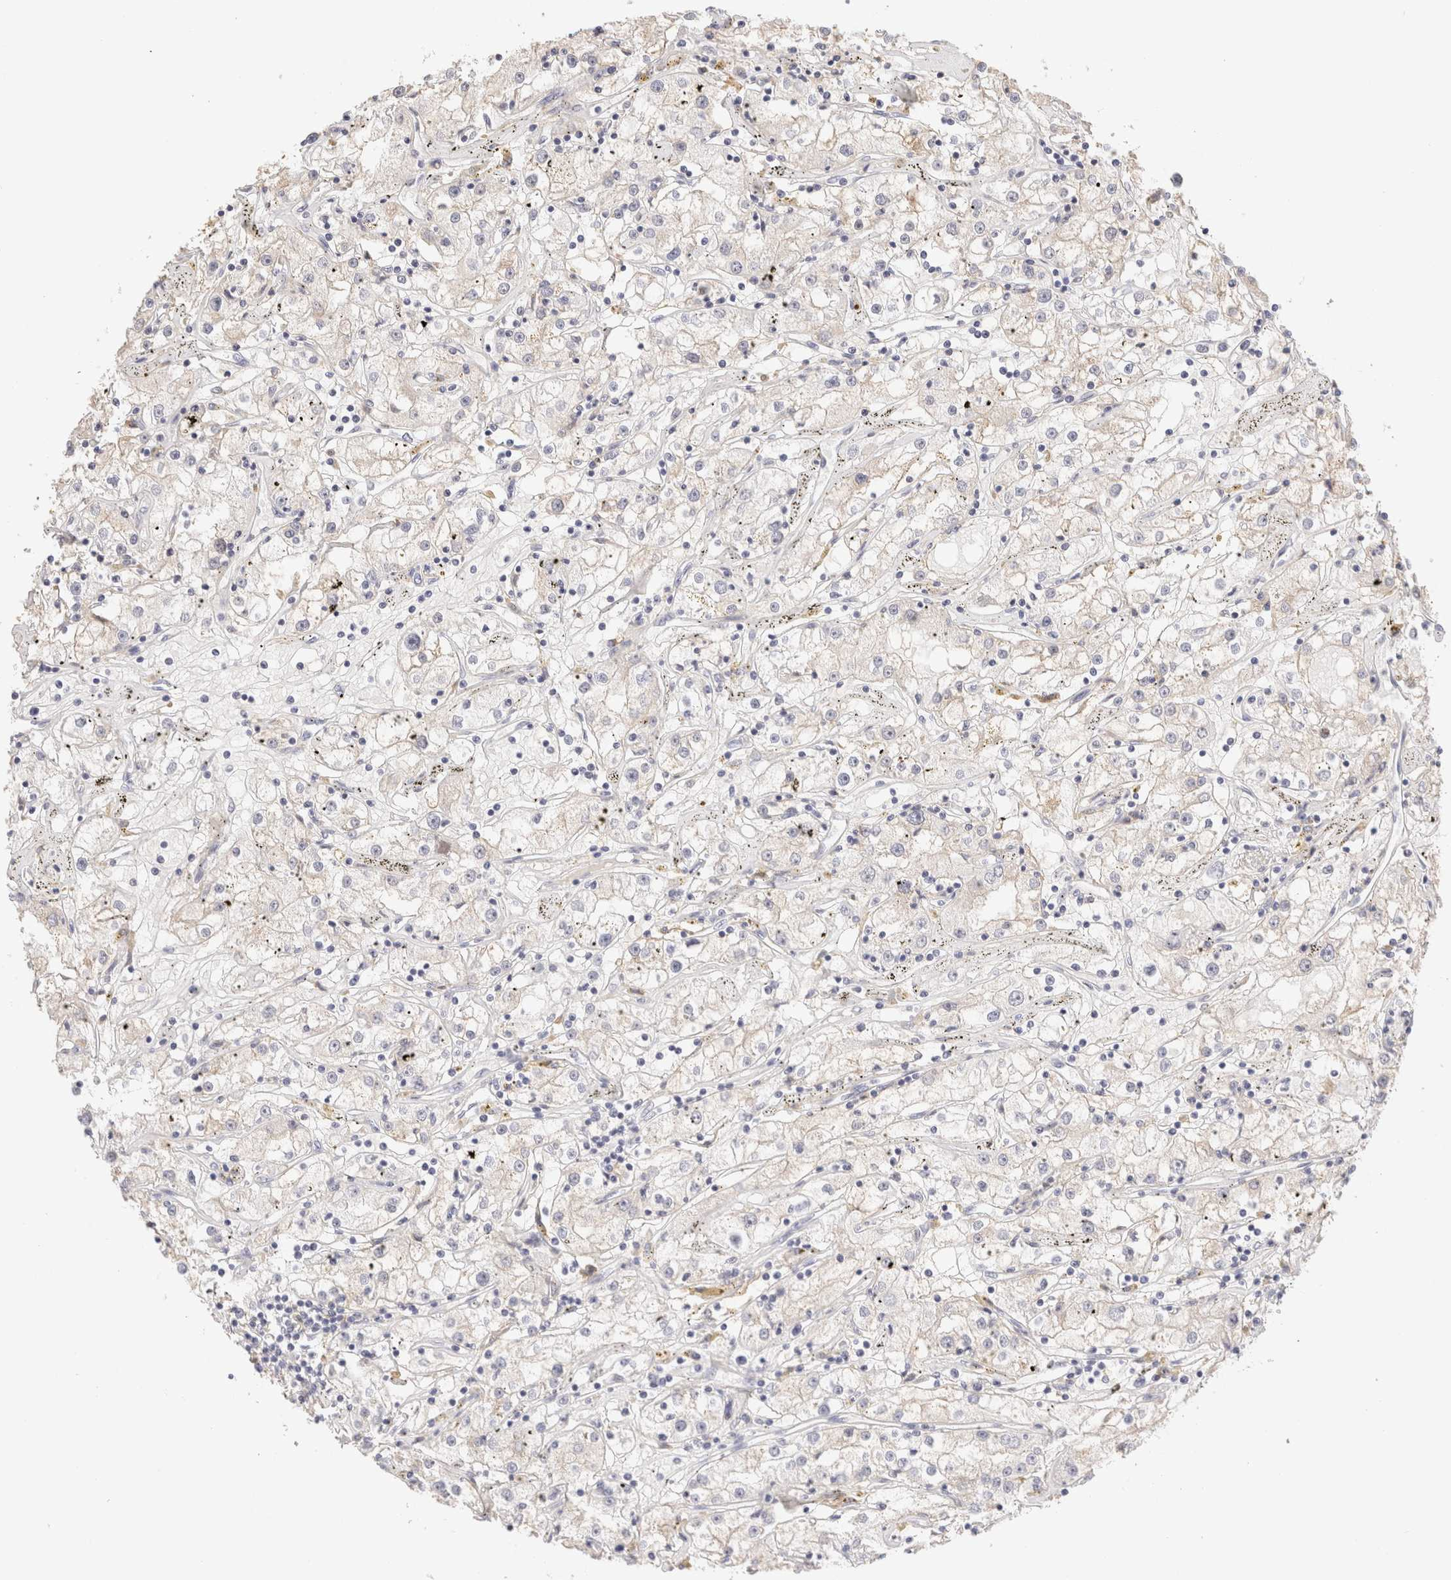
{"staining": {"intensity": "negative", "quantity": "none", "location": "none"}, "tissue": "renal cancer", "cell_type": "Tumor cells", "image_type": "cancer", "snomed": [{"axis": "morphology", "description": "Adenocarcinoma, NOS"}, {"axis": "topography", "description": "Kidney"}], "caption": "This is a micrograph of immunohistochemistry staining of renal cancer (adenocarcinoma), which shows no positivity in tumor cells. (Stains: DAB (3,3'-diaminobenzidine) immunohistochemistry with hematoxylin counter stain, Microscopy: brightfield microscopy at high magnification).", "gene": "SCGB2A2", "patient": {"sex": "male", "age": 56}}